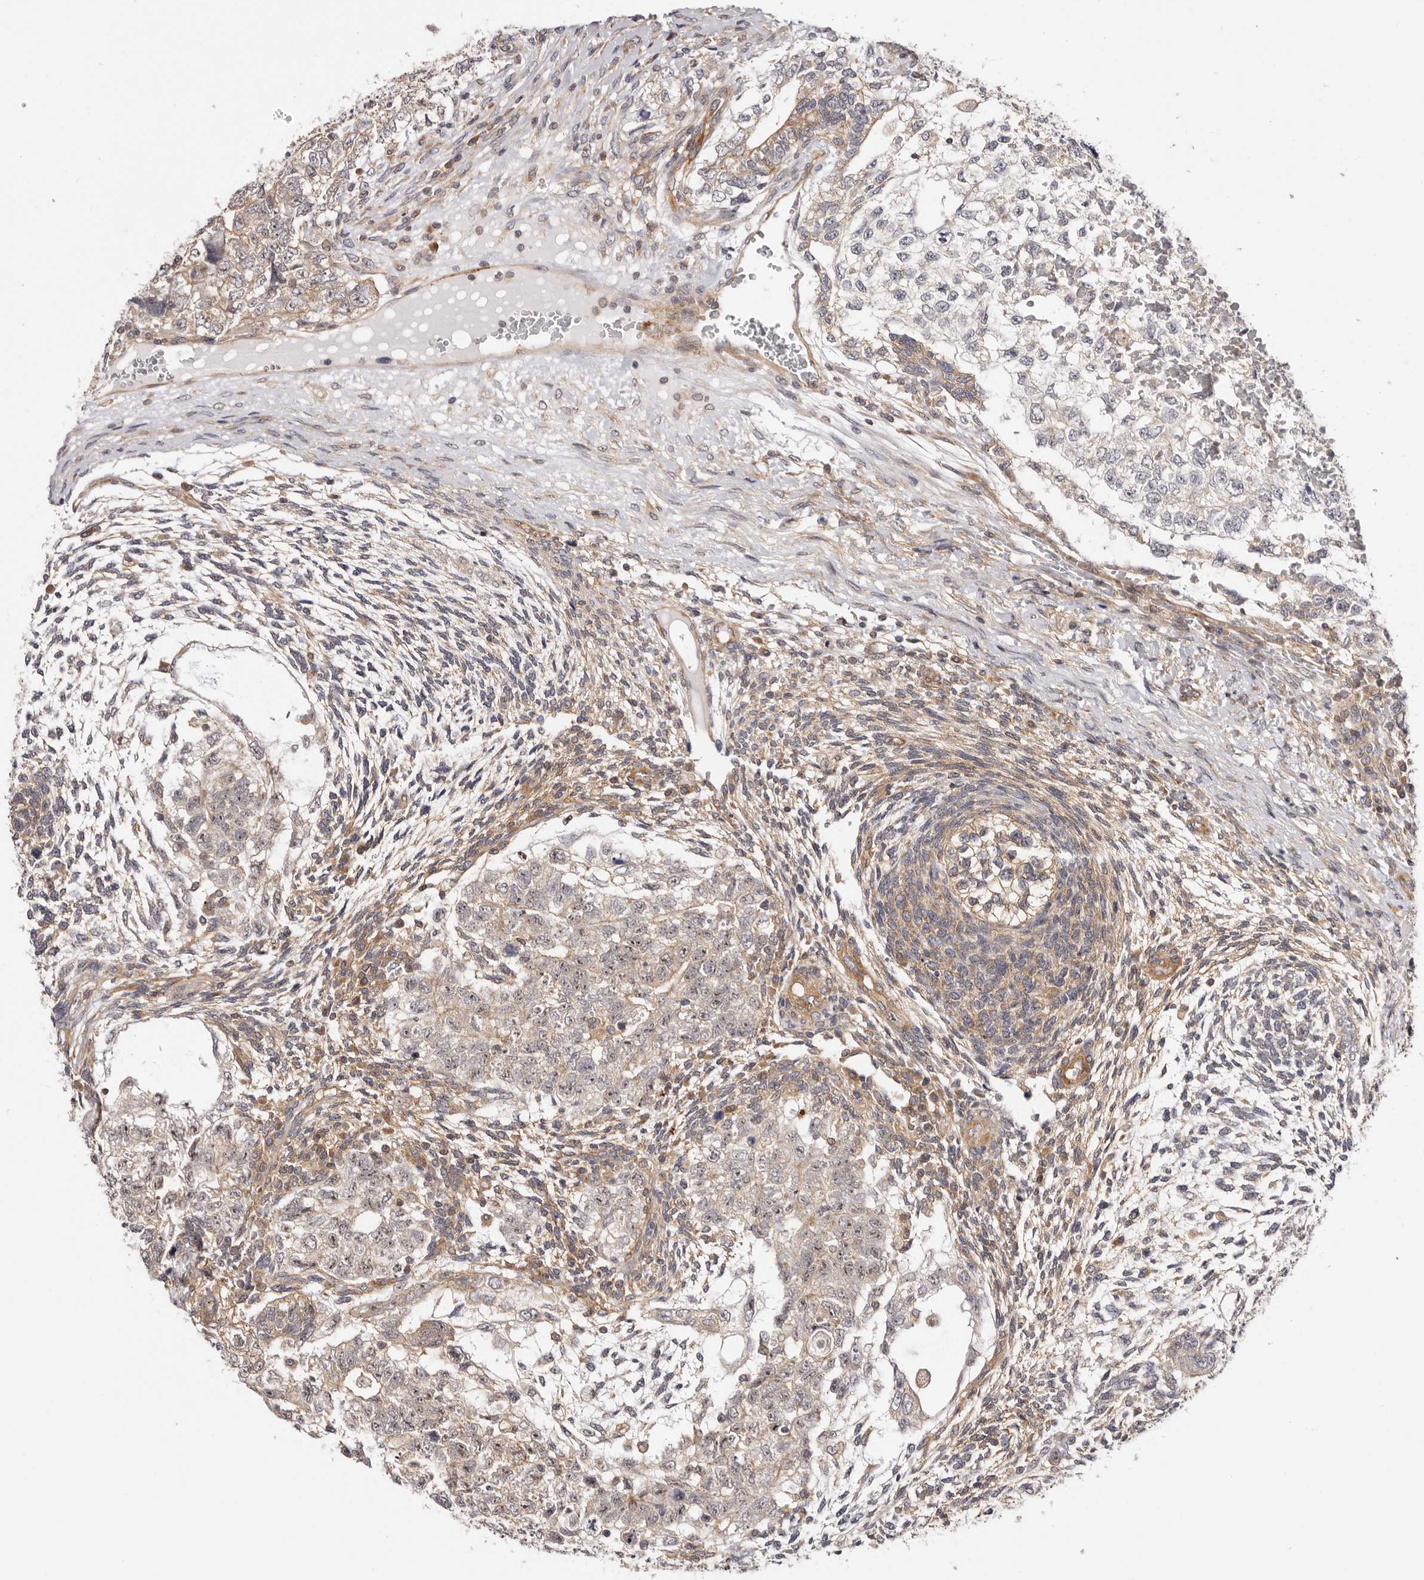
{"staining": {"intensity": "weak", "quantity": ">75%", "location": "cytoplasmic/membranous,nuclear"}, "tissue": "testis cancer", "cell_type": "Tumor cells", "image_type": "cancer", "snomed": [{"axis": "morphology", "description": "Carcinoma, Embryonal, NOS"}, {"axis": "topography", "description": "Testis"}], "caption": "A high-resolution micrograph shows immunohistochemistry (IHC) staining of testis cancer (embryonal carcinoma), which reveals weak cytoplasmic/membranous and nuclear staining in about >75% of tumor cells.", "gene": "PANK4", "patient": {"sex": "male", "age": 37}}